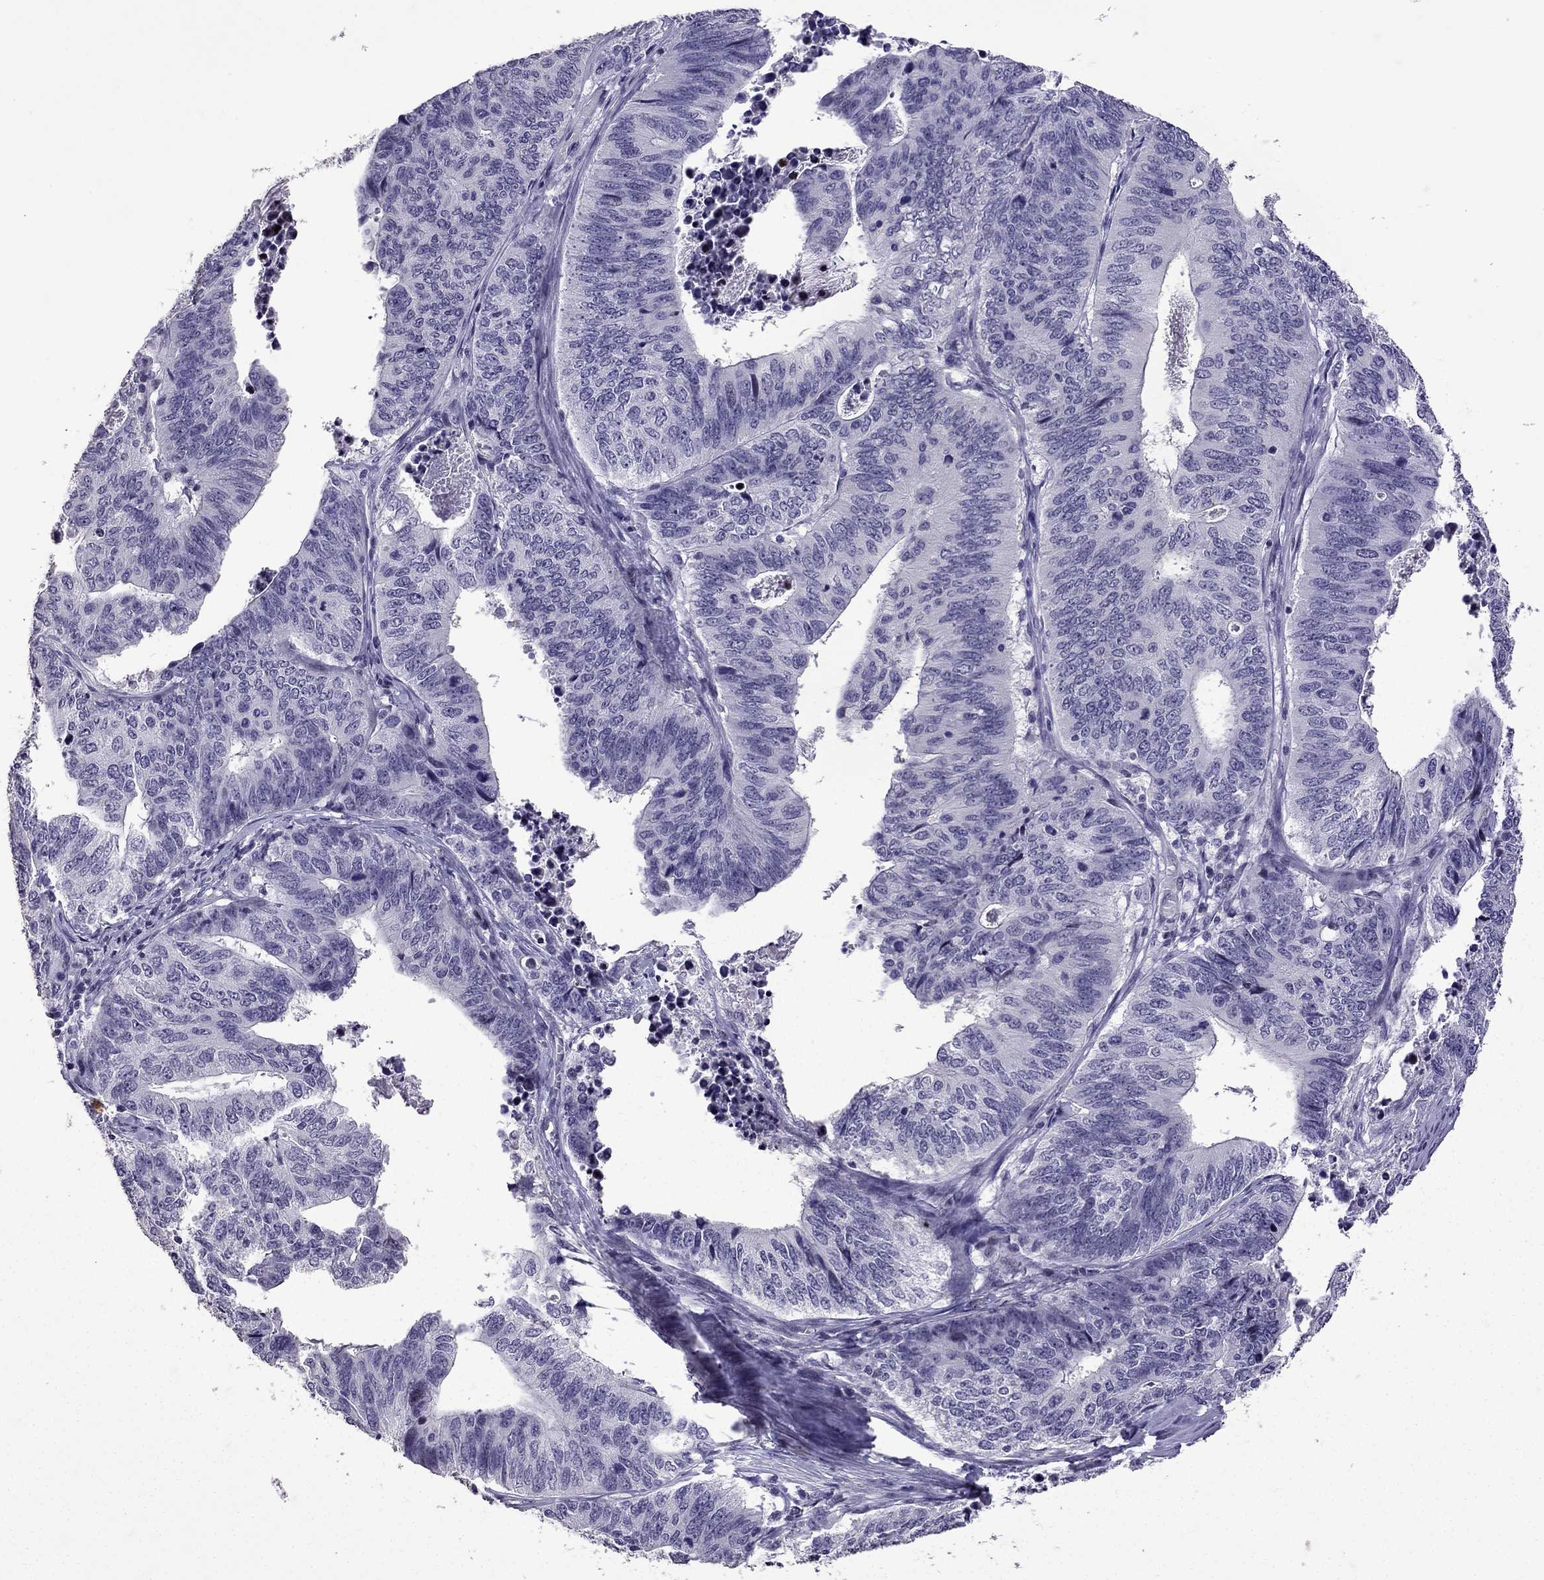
{"staining": {"intensity": "negative", "quantity": "none", "location": "none"}, "tissue": "stomach cancer", "cell_type": "Tumor cells", "image_type": "cancer", "snomed": [{"axis": "morphology", "description": "Adenocarcinoma, NOS"}, {"axis": "topography", "description": "Stomach, upper"}], "caption": "Immunohistochemical staining of adenocarcinoma (stomach) demonstrates no significant expression in tumor cells.", "gene": "TTN", "patient": {"sex": "female", "age": 67}}